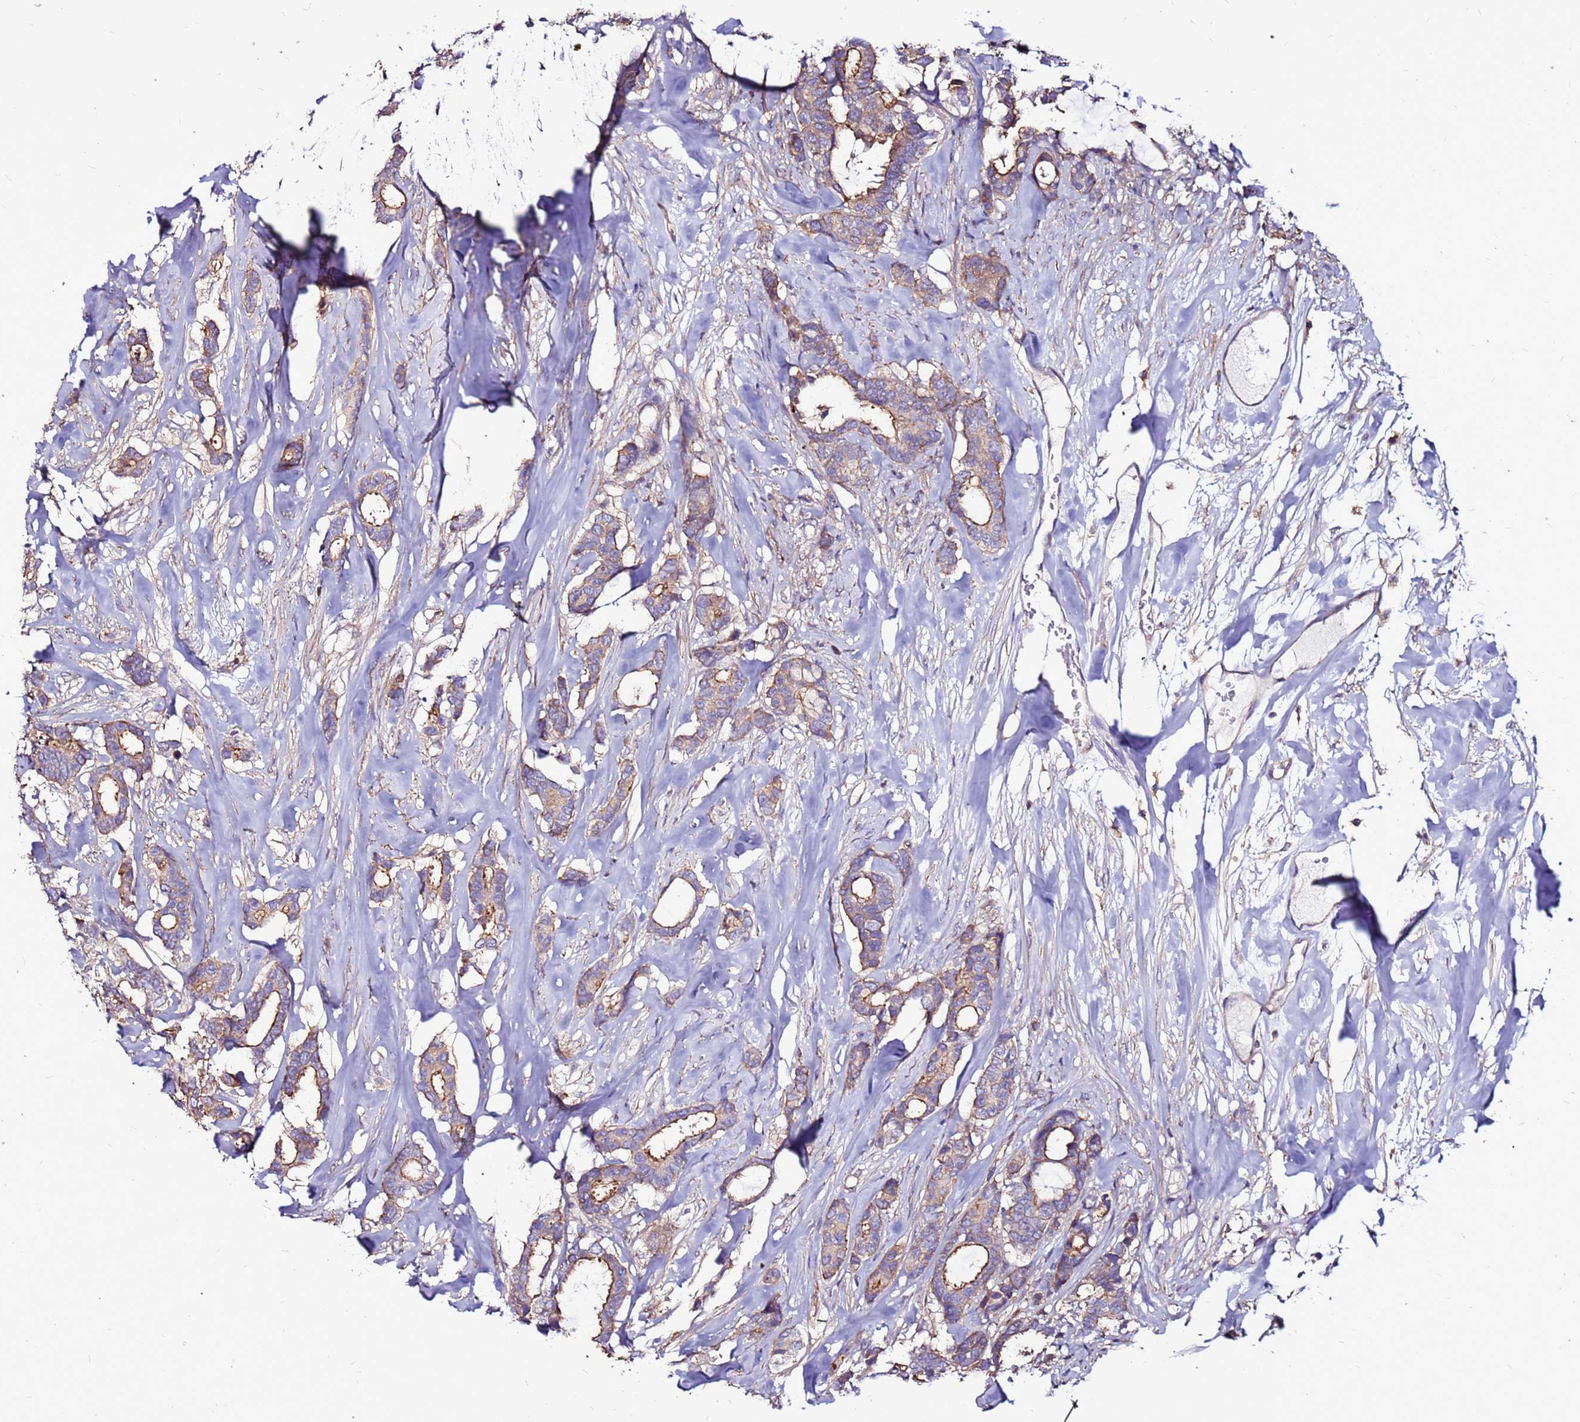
{"staining": {"intensity": "moderate", "quantity": "25%-75%", "location": "cytoplasmic/membranous"}, "tissue": "breast cancer", "cell_type": "Tumor cells", "image_type": "cancer", "snomed": [{"axis": "morphology", "description": "Duct carcinoma"}, {"axis": "topography", "description": "Breast"}], "caption": "DAB immunohistochemical staining of human breast cancer shows moderate cytoplasmic/membranous protein positivity in approximately 25%-75% of tumor cells.", "gene": "NRN1L", "patient": {"sex": "female", "age": 87}}